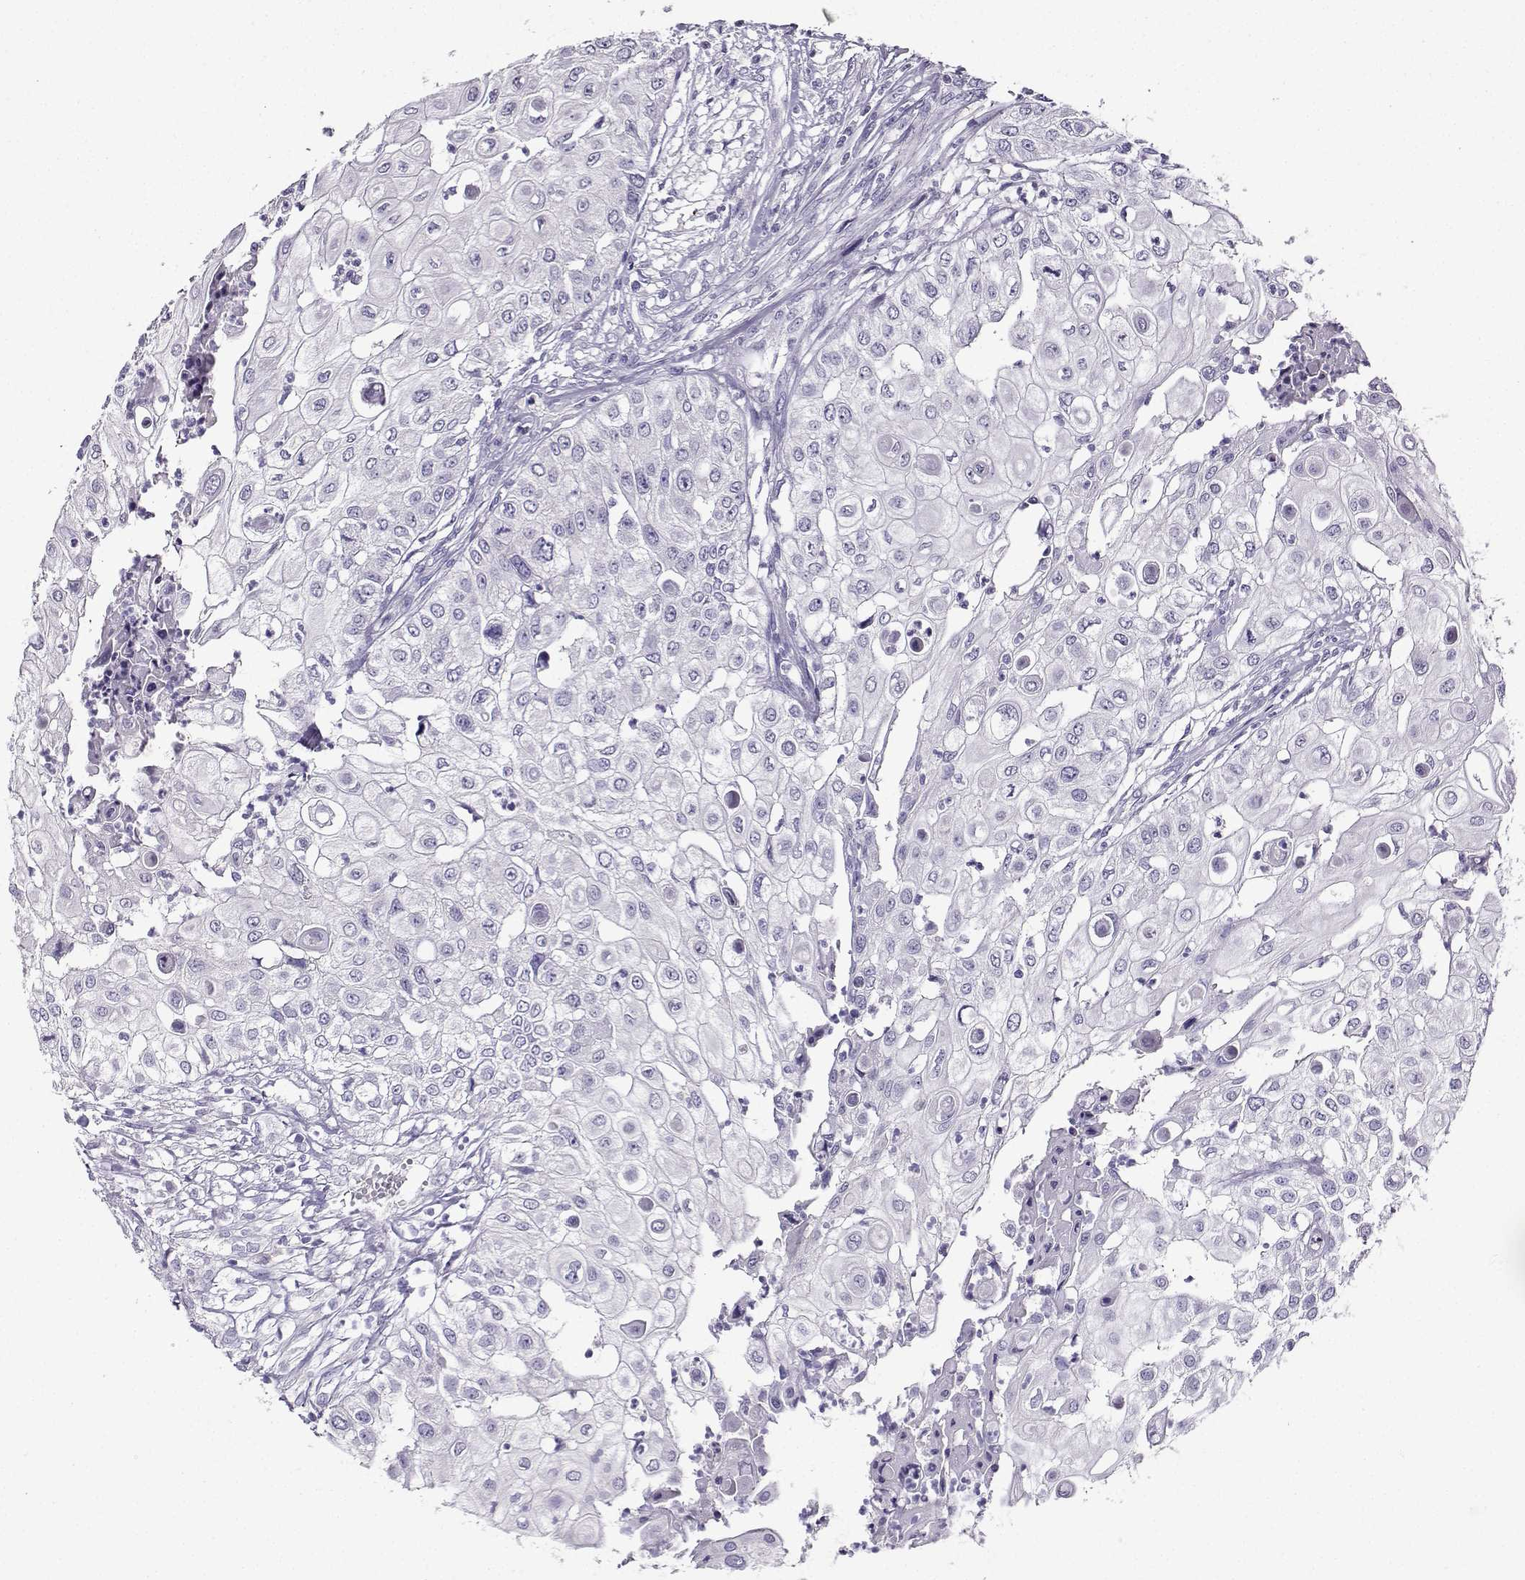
{"staining": {"intensity": "negative", "quantity": "none", "location": "none"}, "tissue": "urothelial cancer", "cell_type": "Tumor cells", "image_type": "cancer", "snomed": [{"axis": "morphology", "description": "Urothelial carcinoma, High grade"}, {"axis": "topography", "description": "Urinary bladder"}], "caption": "Immunohistochemistry of urothelial cancer reveals no staining in tumor cells.", "gene": "LINGO1", "patient": {"sex": "female", "age": 79}}